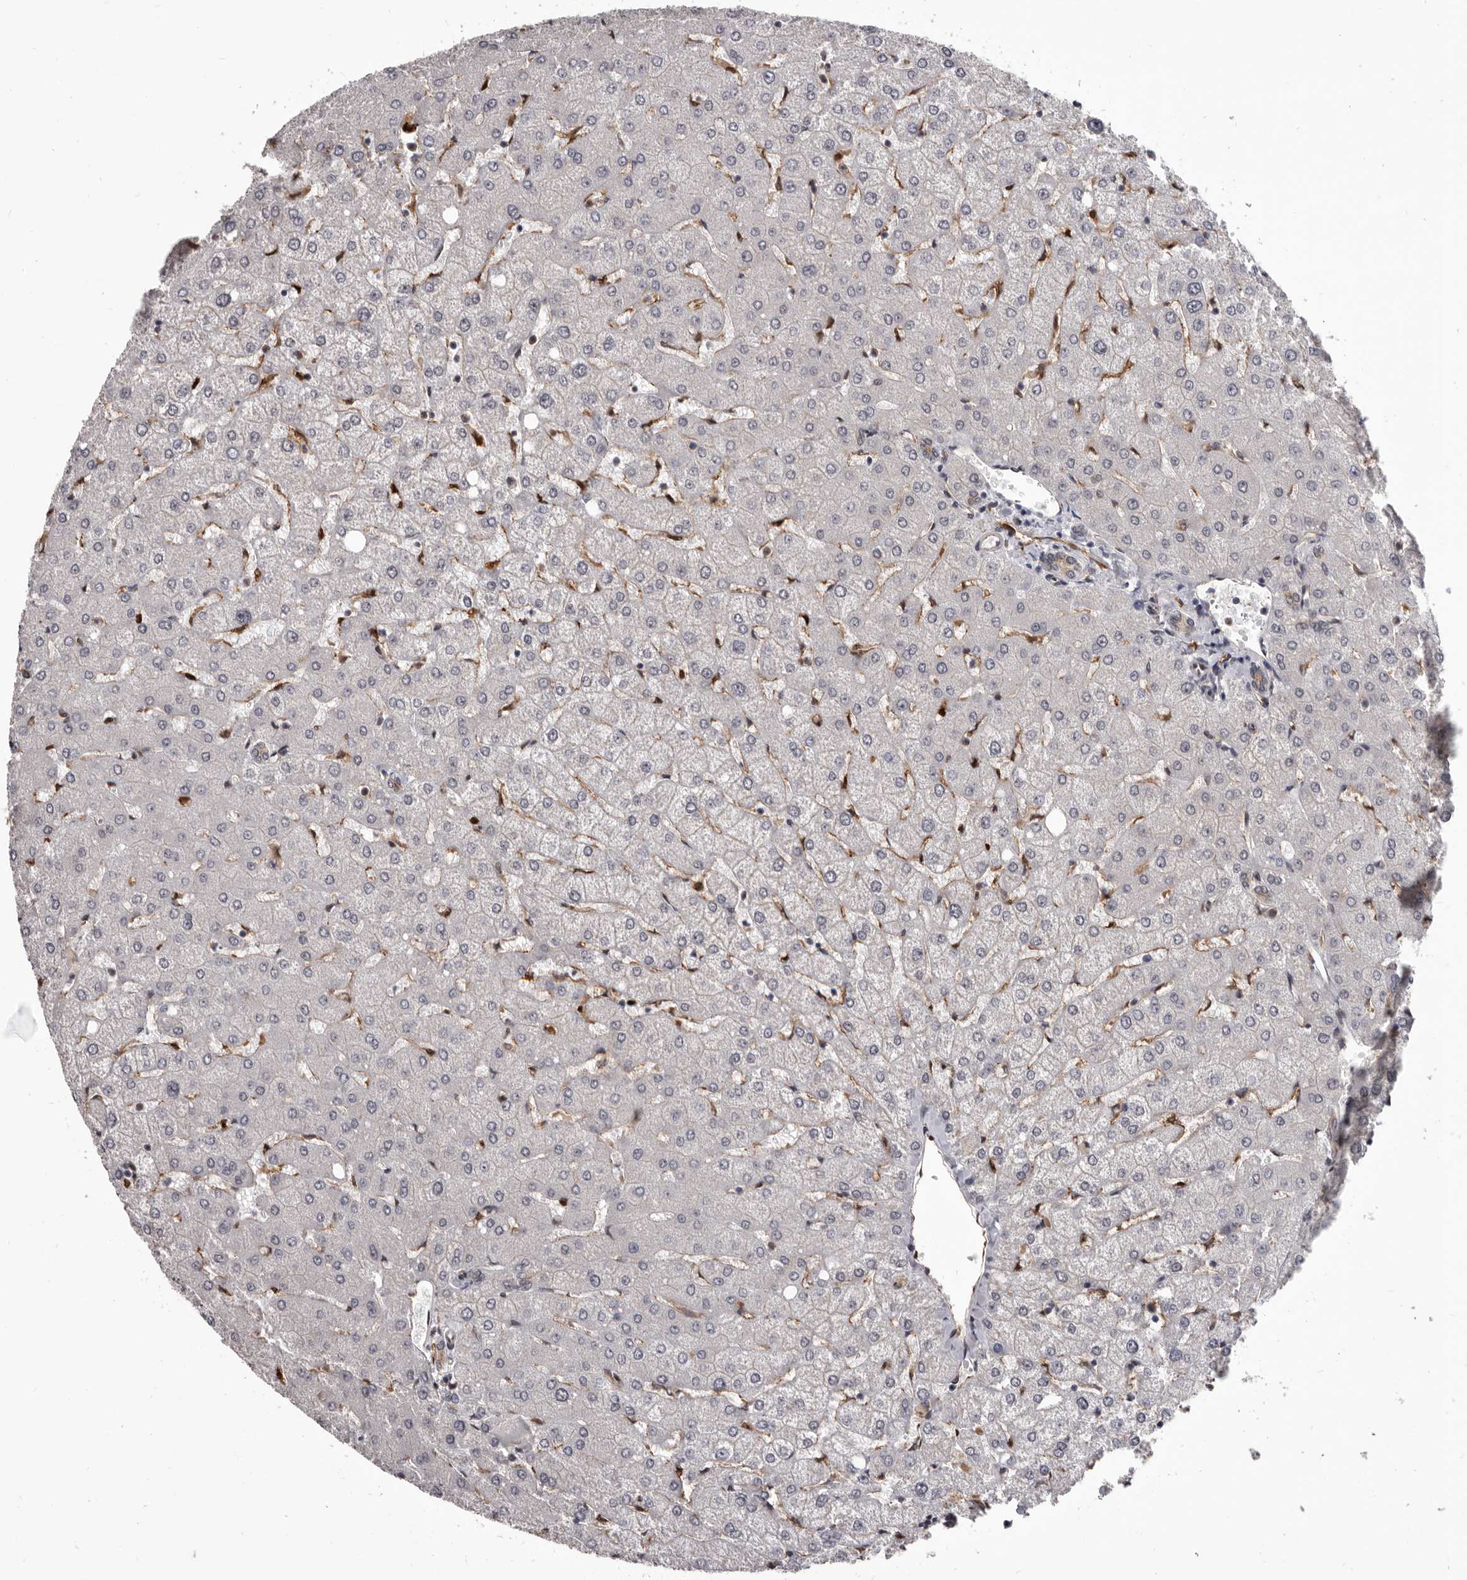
{"staining": {"intensity": "weak", "quantity": "25%-75%", "location": "cytoplasmic/membranous"}, "tissue": "liver", "cell_type": "Cholangiocytes", "image_type": "normal", "snomed": [{"axis": "morphology", "description": "Normal tissue, NOS"}, {"axis": "topography", "description": "Liver"}], "caption": "A micrograph of human liver stained for a protein demonstrates weak cytoplasmic/membranous brown staining in cholangiocytes. Using DAB (brown) and hematoxylin (blue) stains, captured at high magnification using brightfield microscopy.", "gene": "ADAMTS20", "patient": {"sex": "female", "age": 54}}